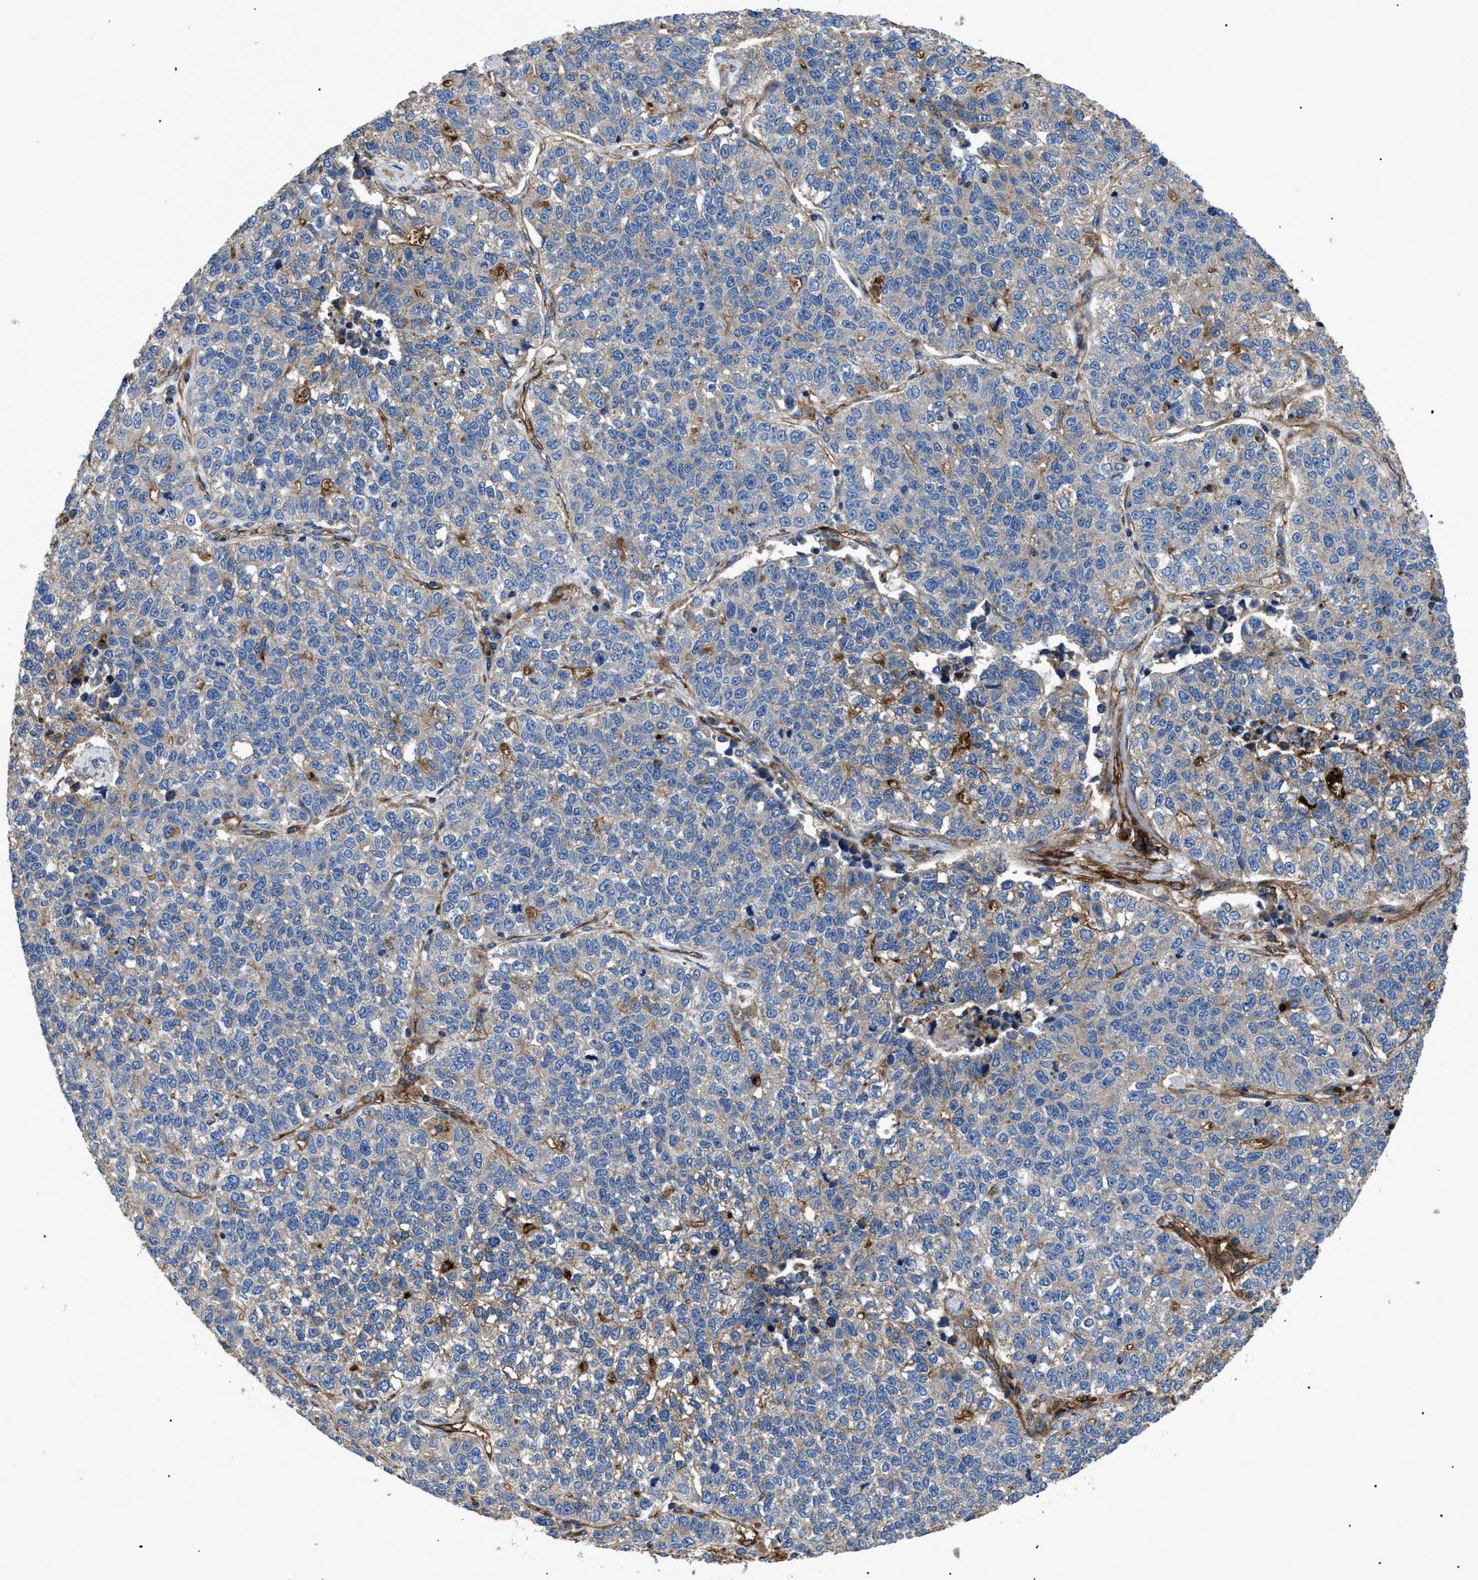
{"staining": {"intensity": "weak", "quantity": "<25%", "location": "cytoplasmic/membranous"}, "tissue": "lung cancer", "cell_type": "Tumor cells", "image_type": "cancer", "snomed": [{"axis": "morphology", "description": "Adenocarcinoma, NOS"}, {"axis": "topography", "description": "Lung"}], "caption": "DAB immunohistochemical staining of human lung cancer shows no significant expression in tumor cells. (DAB IHC visualized using brightfield microscopy, high magnification).", "gene": "NT5E", "patient": {"sex": "male", "age": 49}}